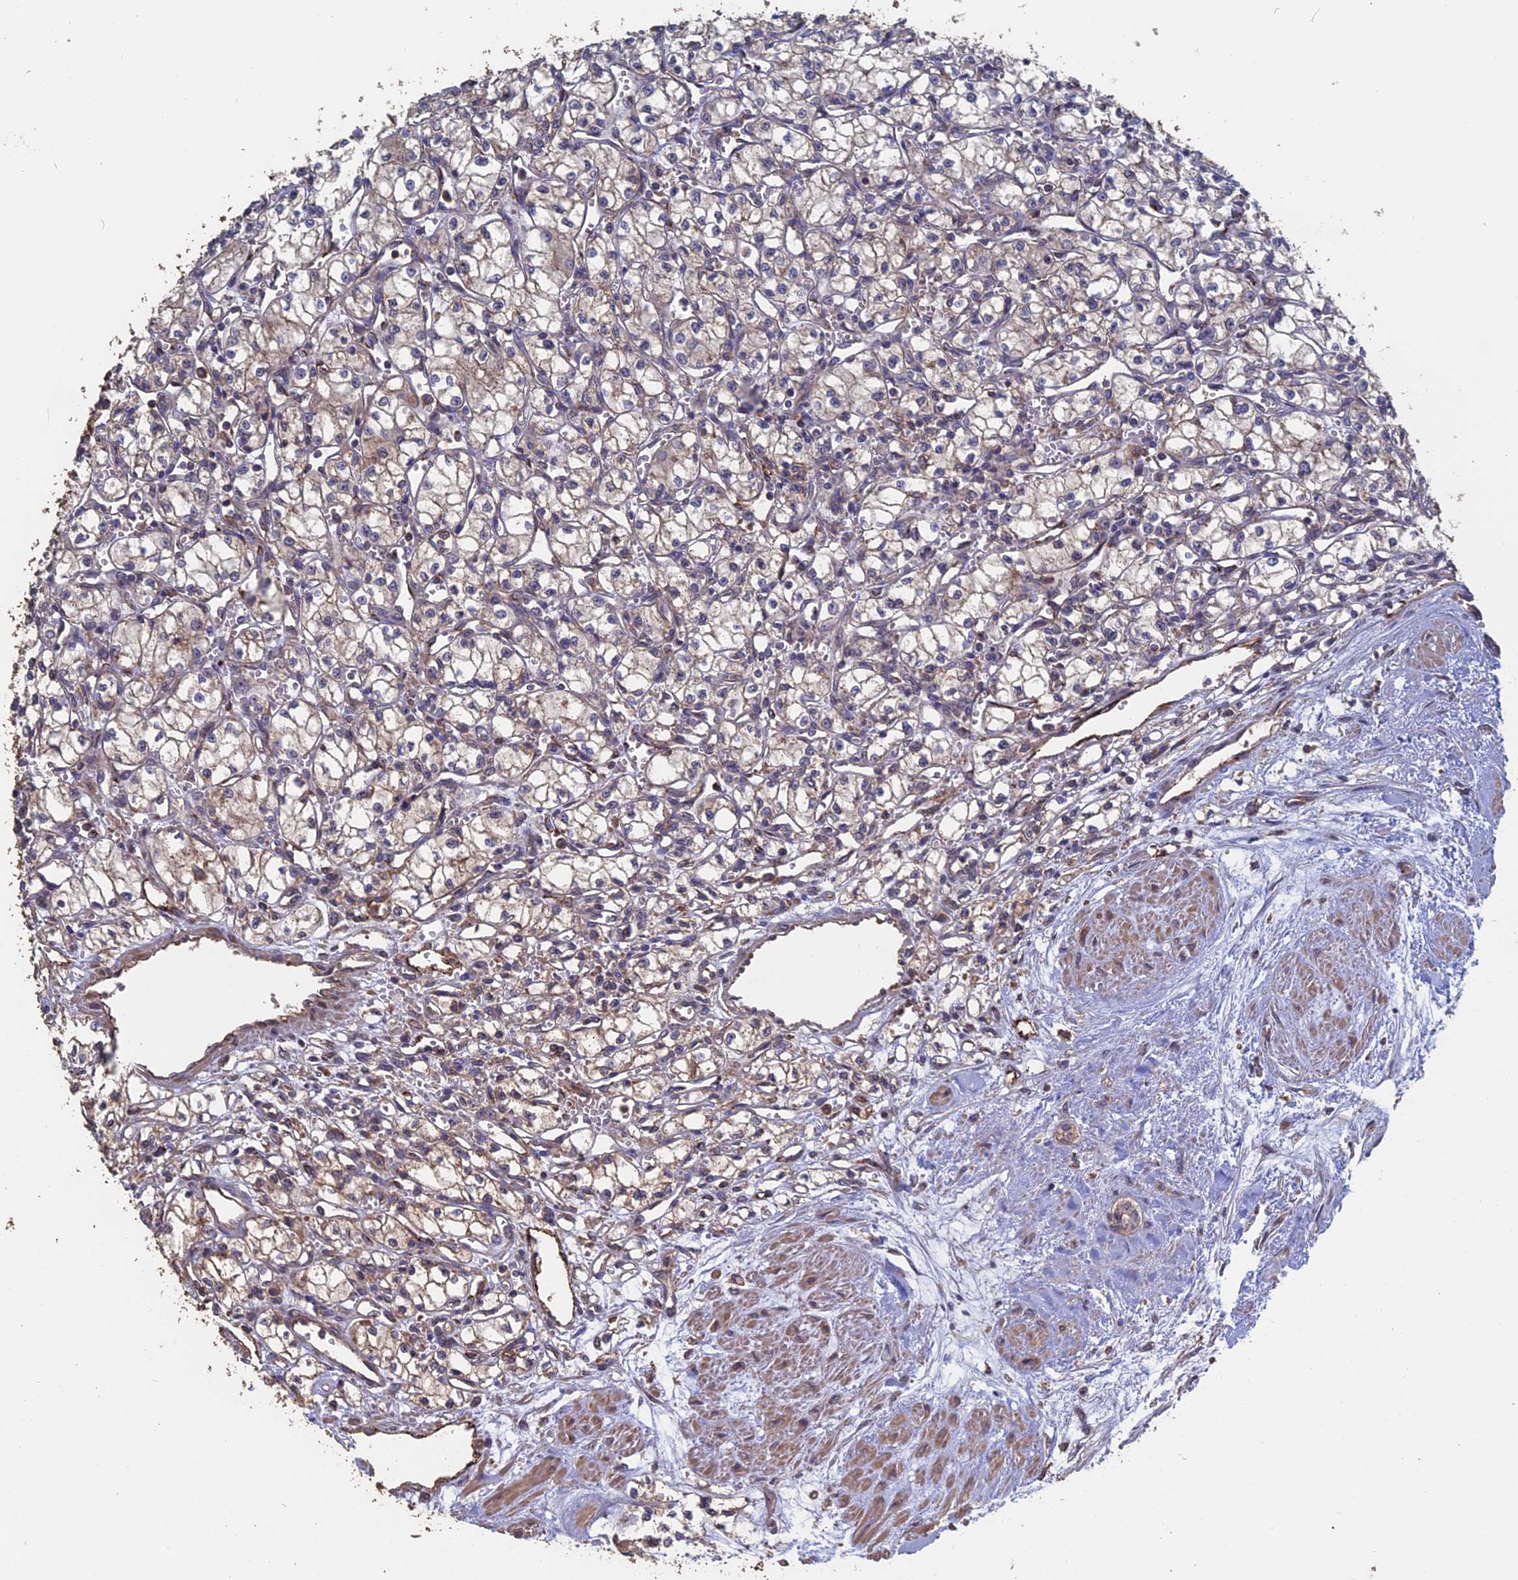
{"staining": {"intensity": "weak", "quantity": "25%-75%", "location": "cytoplasmic/membranous"}, "tissue": "renal cancer", "cell_type": "Tumor cells", "image_type": "cancer", "snomed": [{"axis": "morphology", "description": "Normal tissue, NOS"}, {"axis": "morphology", "description": "Adenocarcinoma, NOS"}, {"axis": "topography", "description": "Kidney"}], "caption": "There is low levels of weak cytoplasmic/membranous positivity in tumor cells of renal adenocarcinoma, as demonstrated by immunohistochemical staining (brown color).", "gene": "PIGQ", "patient": {"sex": "male", "age": 59}}